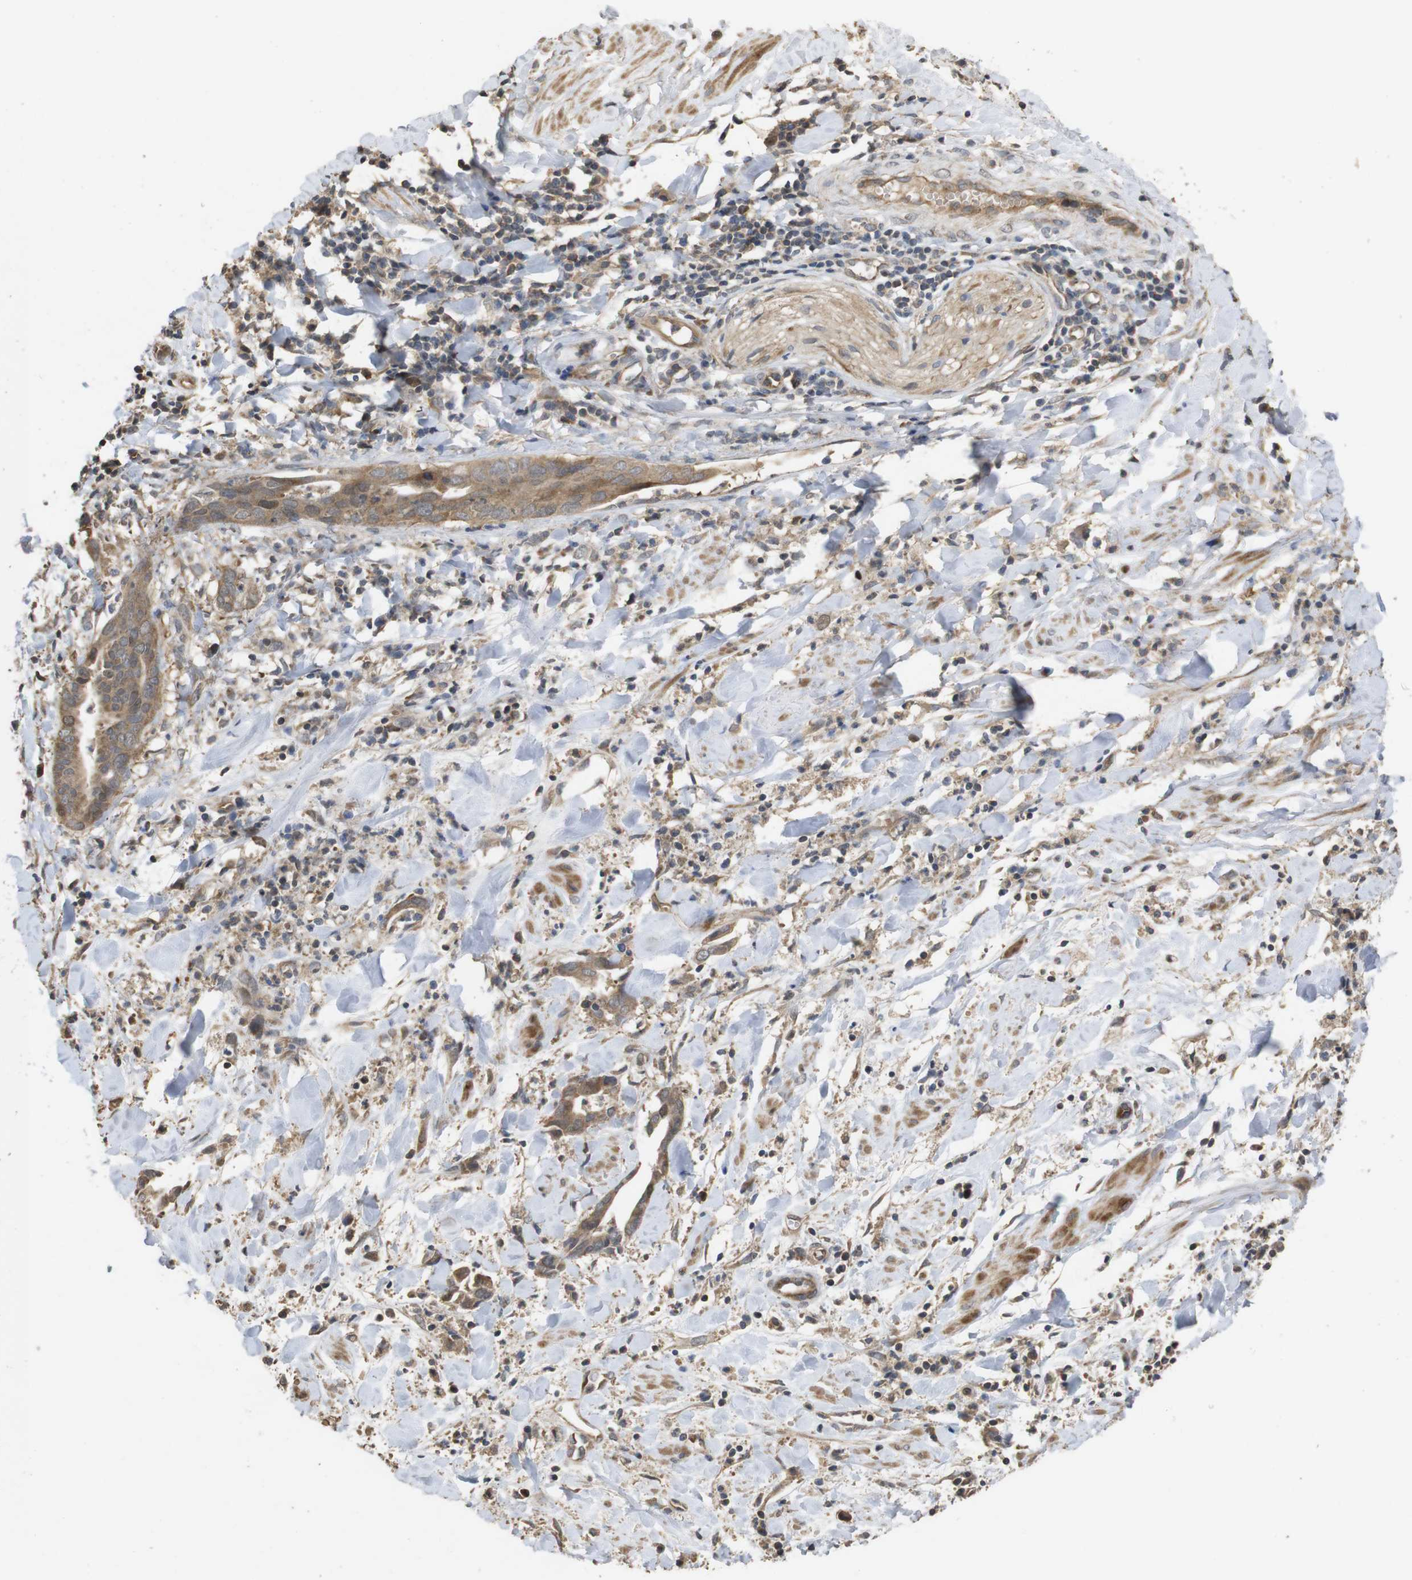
{"staining": {"intensity": "moderate", "quantity": ">75%", "location": "cytoplasmic/membranous,nuclear"}, "tissue": "cervical cancer", "cell_type": "Tumor cells", "image_type": "cancer", "snomed": [{"axis": "morphology", "description": "Adenocarcinoma, NOS"}, {"axis": "topography", "description": "Cervix"}], "caption": "Immunohistochemical staining of human cervical cancer exhibits moderate cytoplasmic/membranous and nuclear protein staining in about >75% of tumor cells. (DAB (3,3'-diaminobenzidine) IHC with brightfield microscopy, high magnification).", "gene": "PCDHB10", "patient": {"sex": "female", "age": 44}}